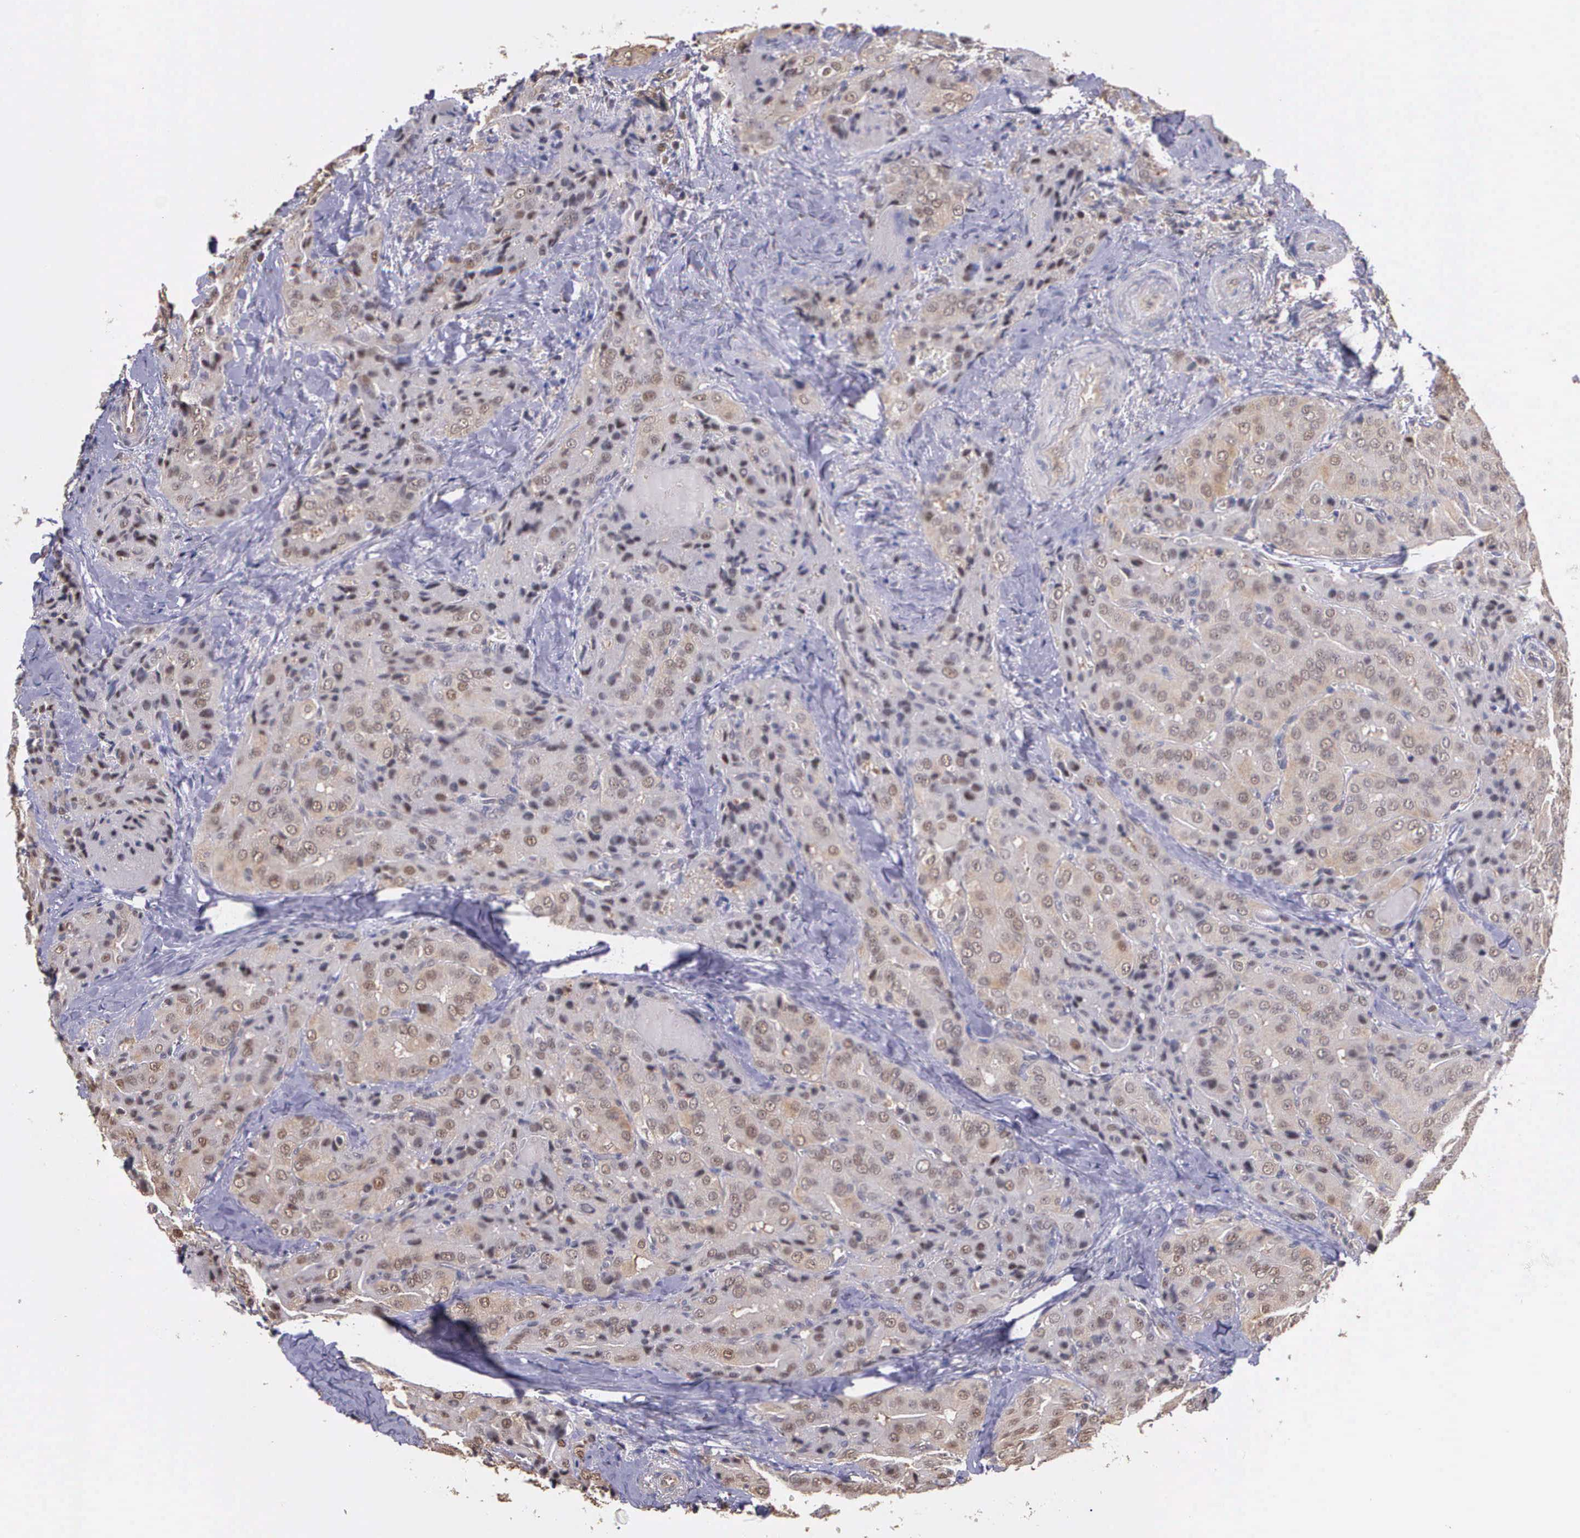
{"staining": {"intensity": "weak", "quantity": "25%-75%", "location": "cytoplasmic/membranous"}, "tissue": "thyroid cancer", "cell_type": "Tumor cells", "image_type": "cancer", "snomed": [{"axis": "morphology", "description": "Papillary adenocarcinoma, NOS"}, {"axis": "topography", "description": "Thyroid gland"}], "caption": "Thyroid cancer stained for a protein demonstrates weak cytoplasmic/membranous positivity in tumor cells. (DAB (3,3'-diaminobenzidine) IHC with brightfield microscopy, high magnification).", "gene": "PSMC1", "patient": {"sex": "female", "age": 71}}